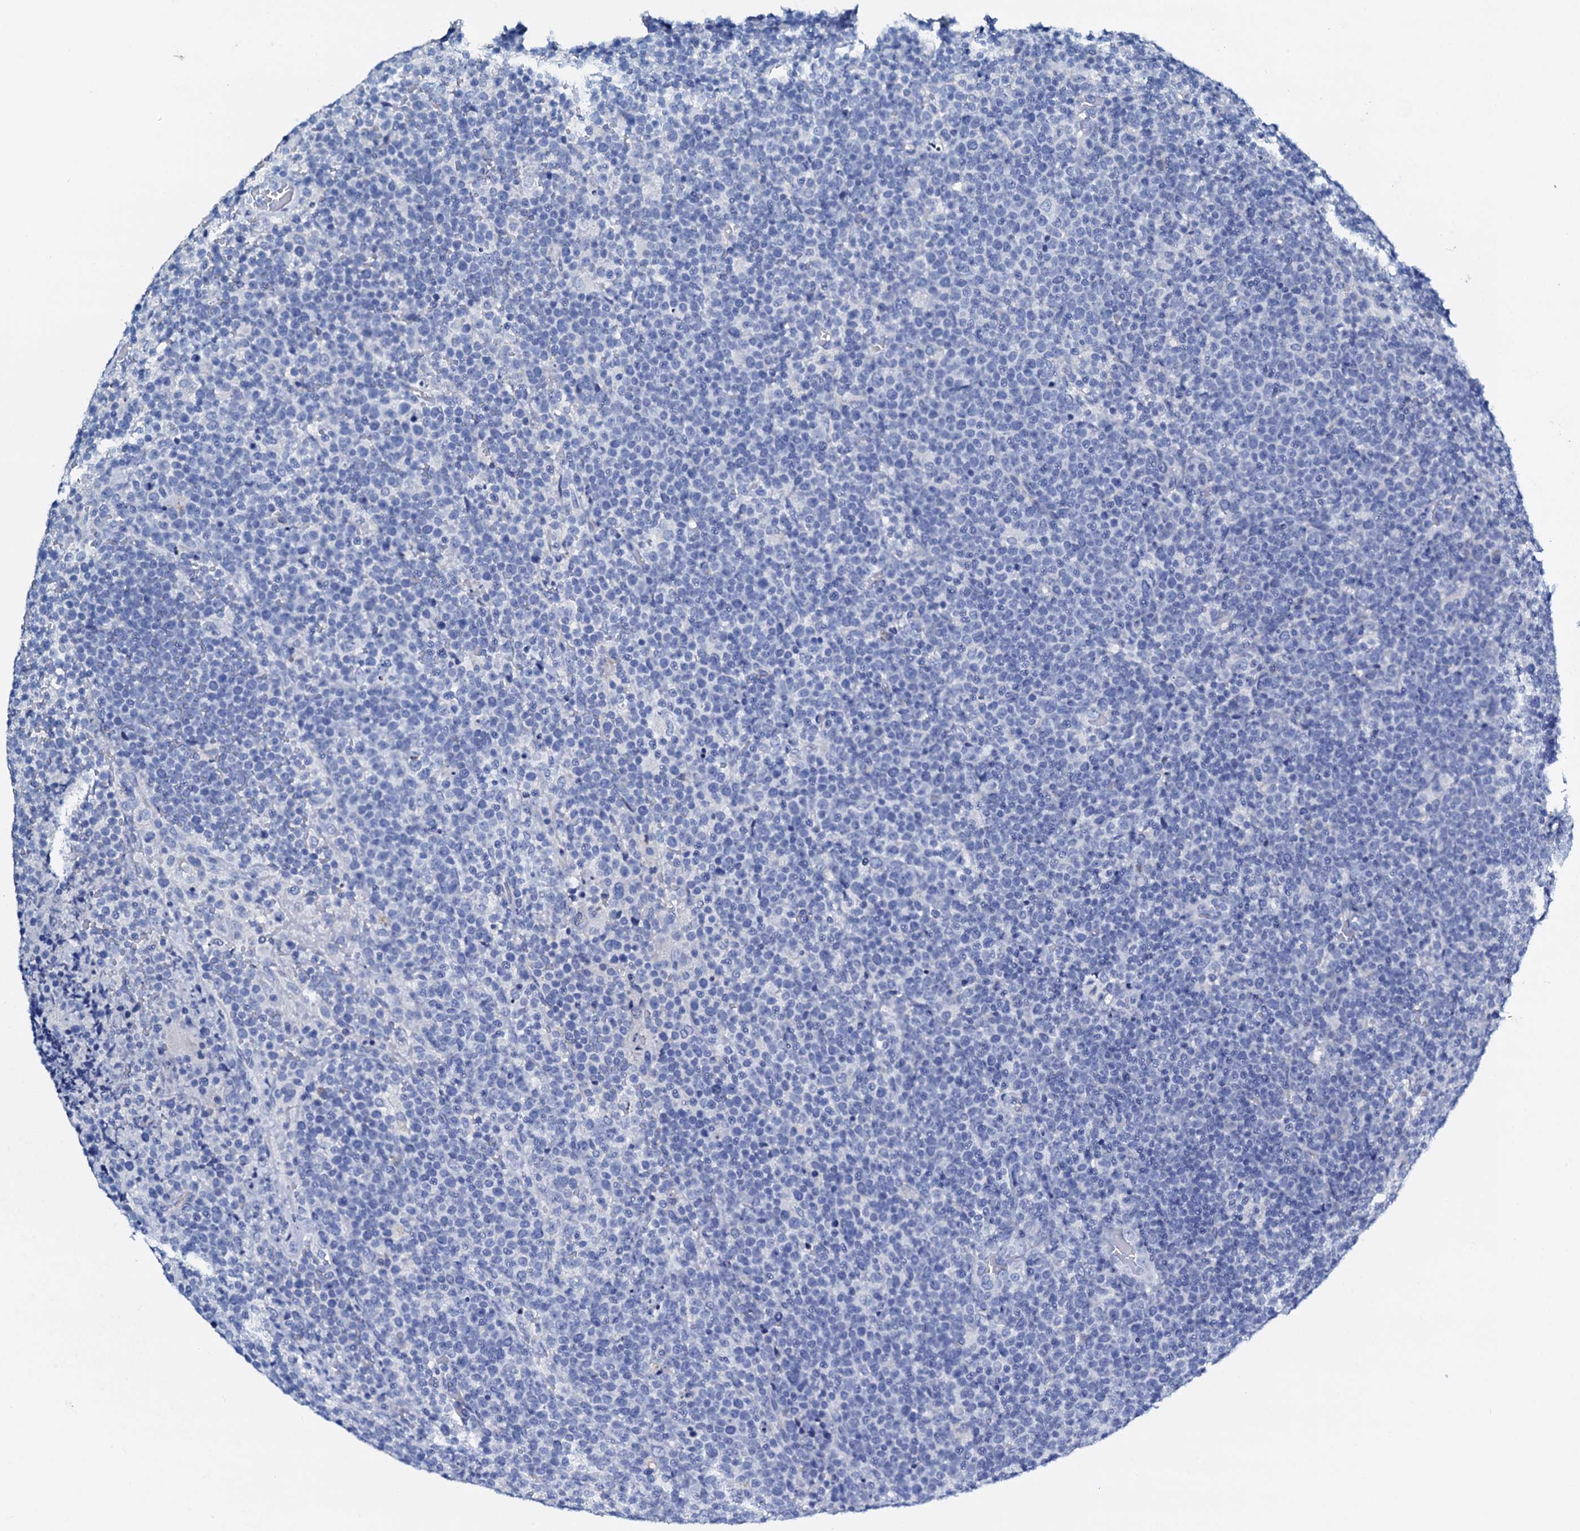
{"staining": {"intensity": "negative", "quantity": "none", "location": "none"}, "tissue": "lymphoma", "cell_type": "Tumor cells", "image_type": "cancer", "snomed": [{"axis": "morphology", "description": "Malignant lymphoma, non-Hodgkin's type, High grade"}, {"axis": "topography", "description": "Lymph node"}], "caption": "Image shows no significant protein positivity in tumor cells of high-grade malignant lymphoma, non-Hodgkin's type.", "gene": "AMER2", "patient": {"sex": "male", "age": 61}}